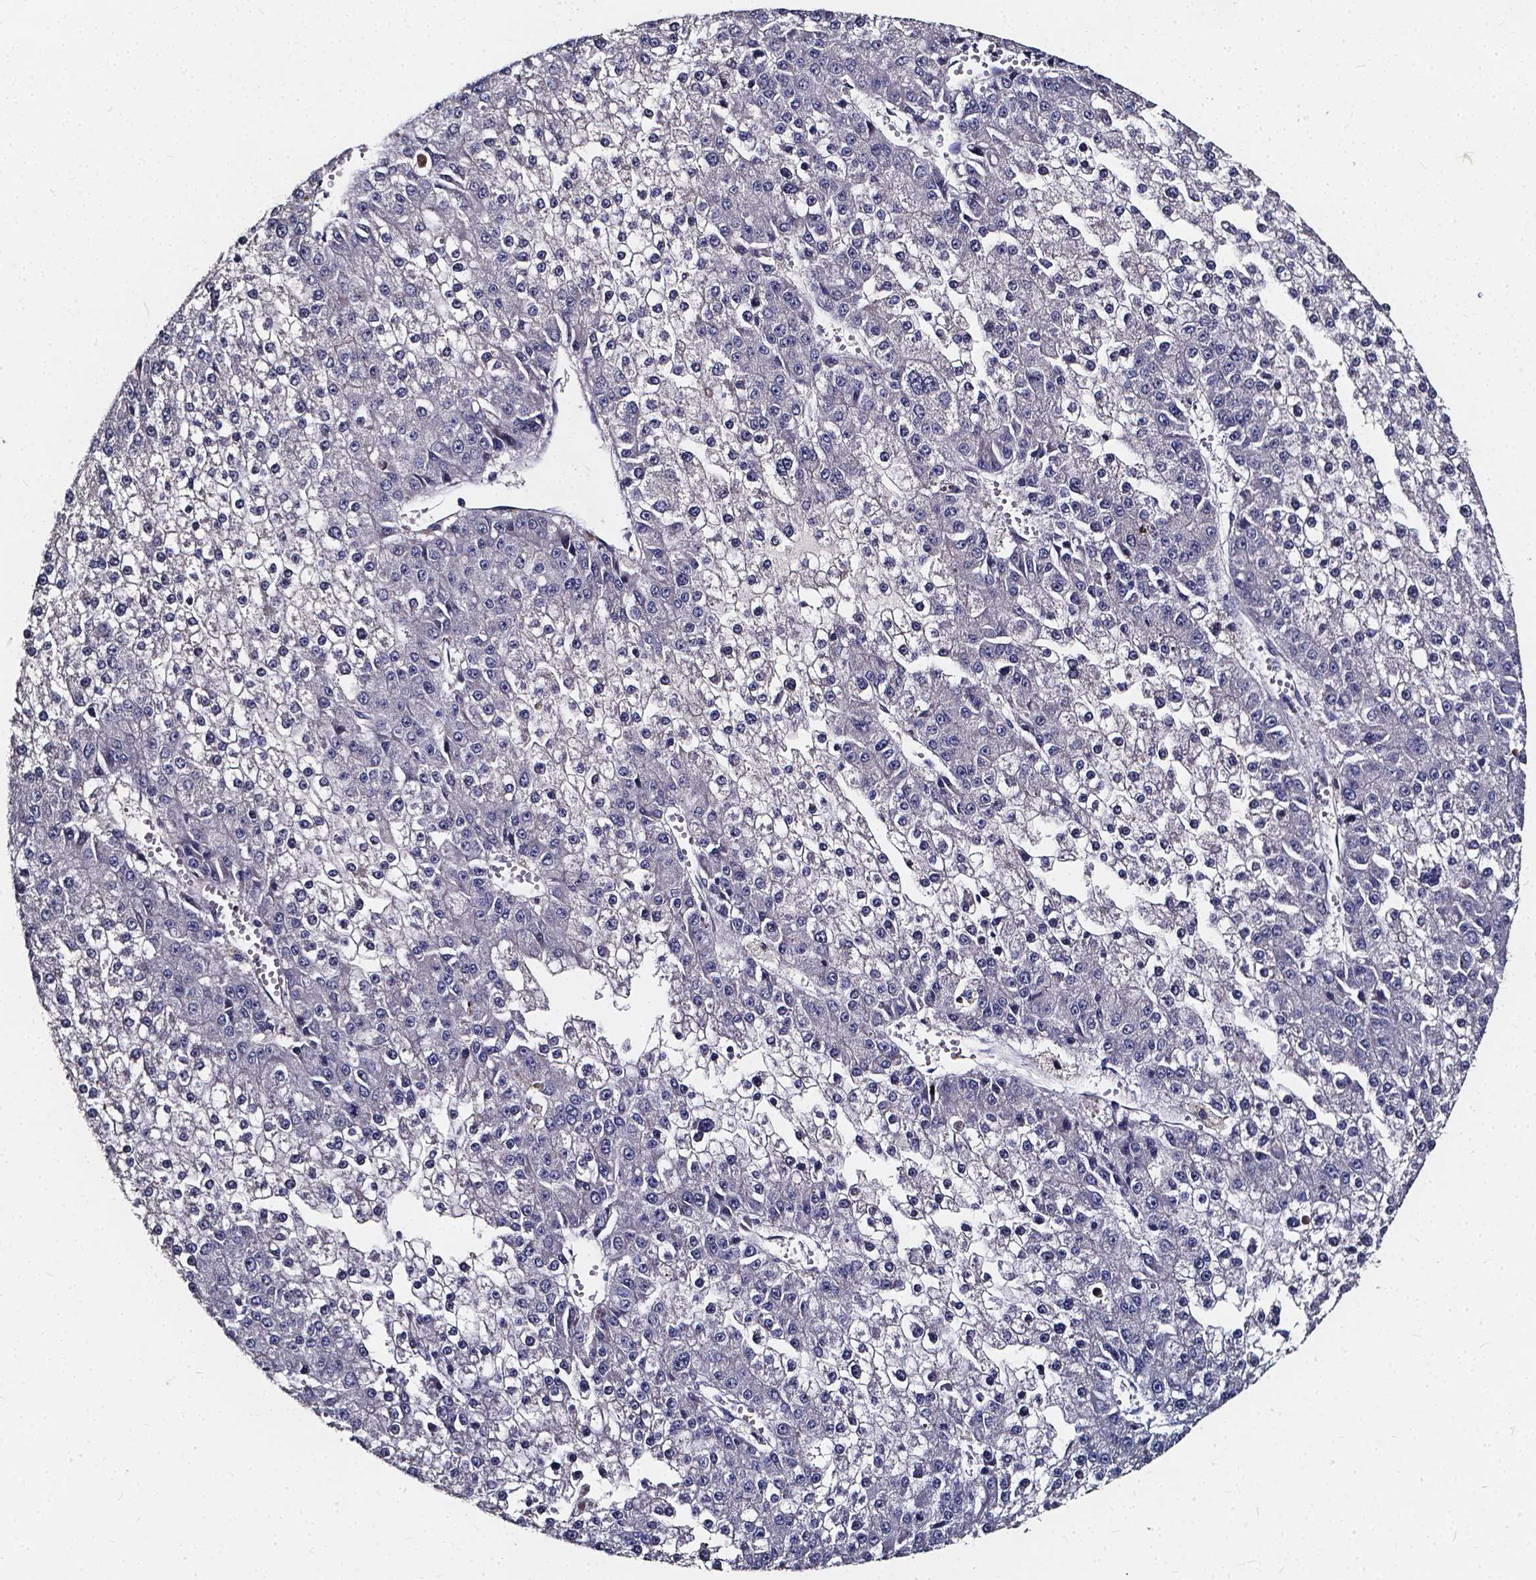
{"staining": {"intensity": "negative", "quantity": "none", "location": "none"}, "tissue": "liver cancer", "cell_type": "Tumor cells", "image_type": "cancer", "snomed": [{"axis": "morphology", "description": "Carcinoma, Hepatocellular, NOS"}, {"axis": "topography", "description": "Liver"}], "caption": "High power microscopy micrograph of an immunohistochemistry (IHC) image of liver cancer, revealing no significant positivity in tumor cells.", "gene": "SOWAHA", "patient": {"sex": "female", "age": 73}}